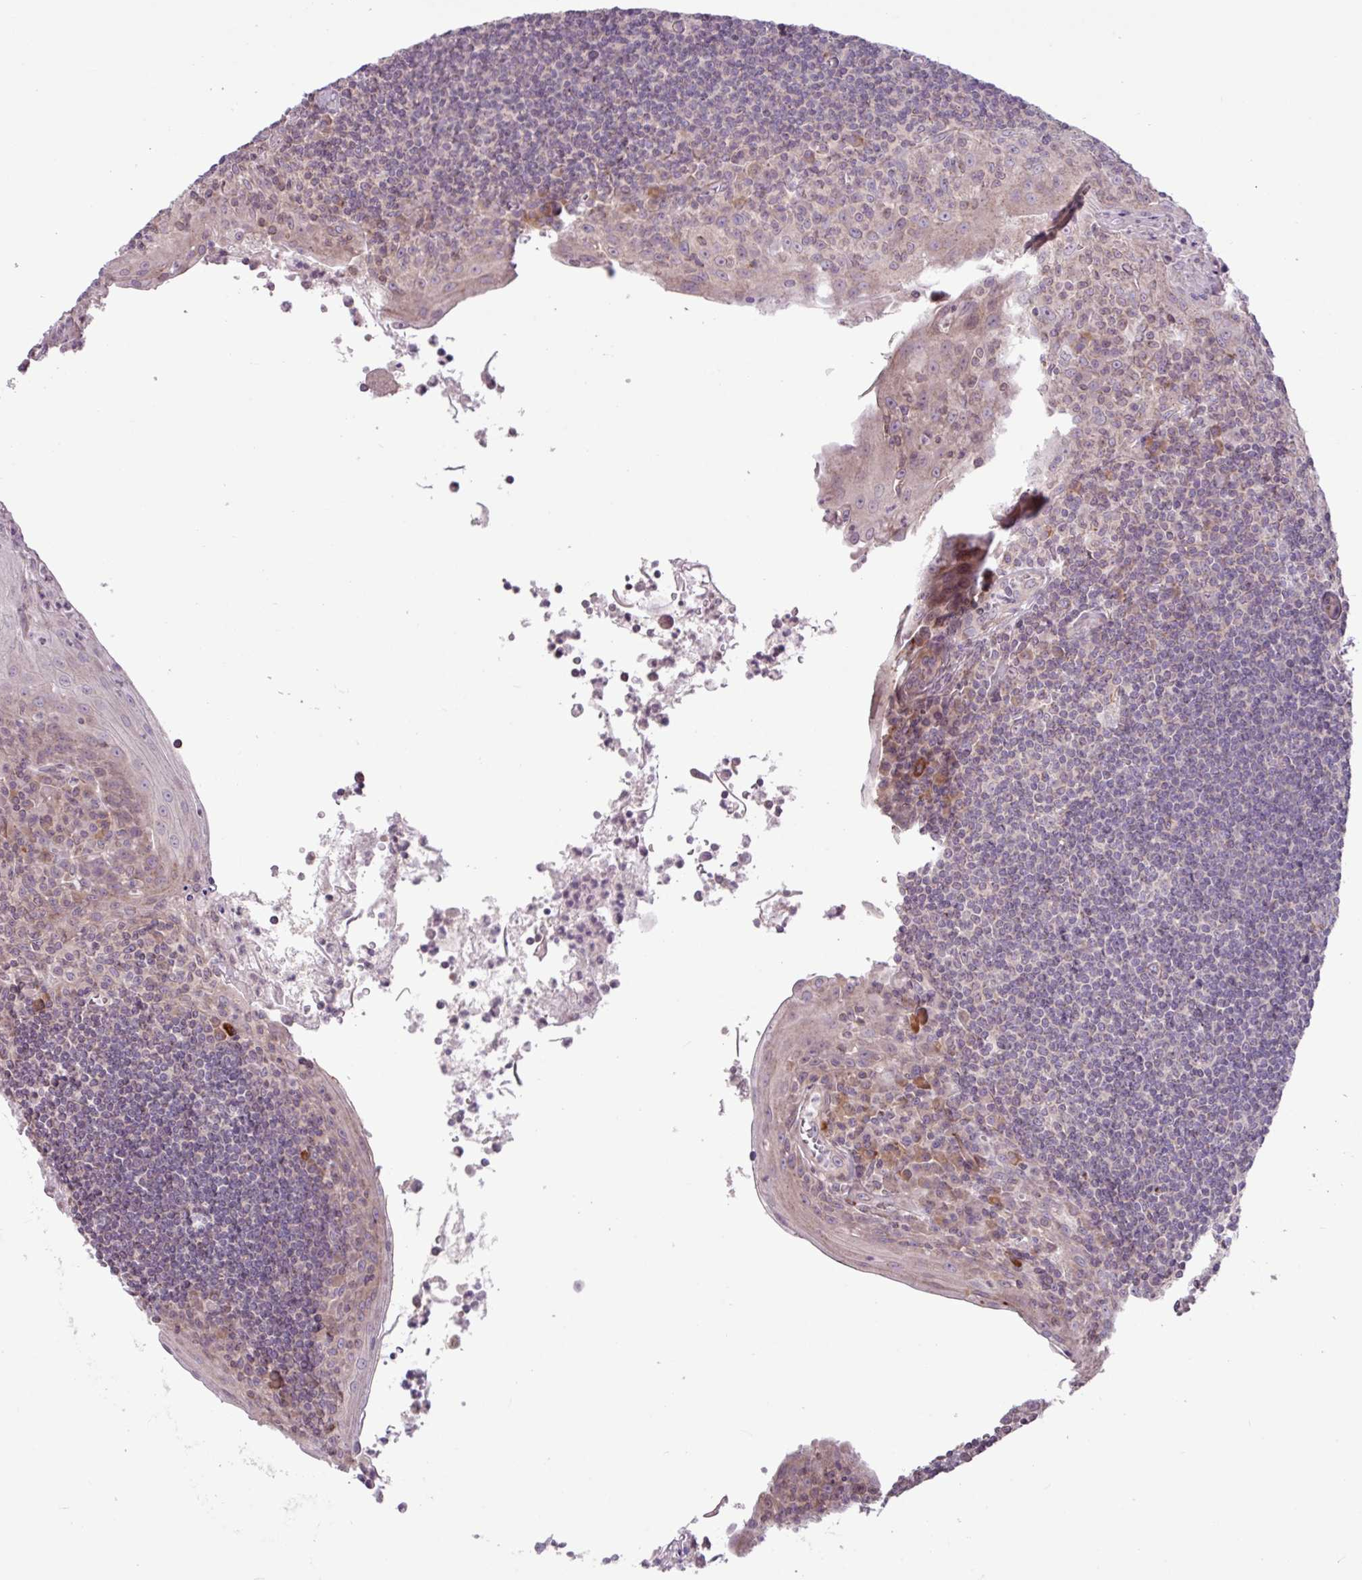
{"staining": {"intensity": "negative", "quantity": "none", "location": "none"}, "tissue": "tonsil", "cell_type": "Germinal center cells", "image_type": "normal", "snomed": [{"axis": "morphology", "description": "Normal tissue, NOS"}, {"axis": "topography", "description": "Tonsil"}], "caption": "DAB immunohistochemical staining of normal tonsil shows no significant positivity in germinal center cells. (DAB IHC with hematoxylin counter stain).", "gene": "ARHGEF25", "patient": {"sex": "male", "age": 27}}